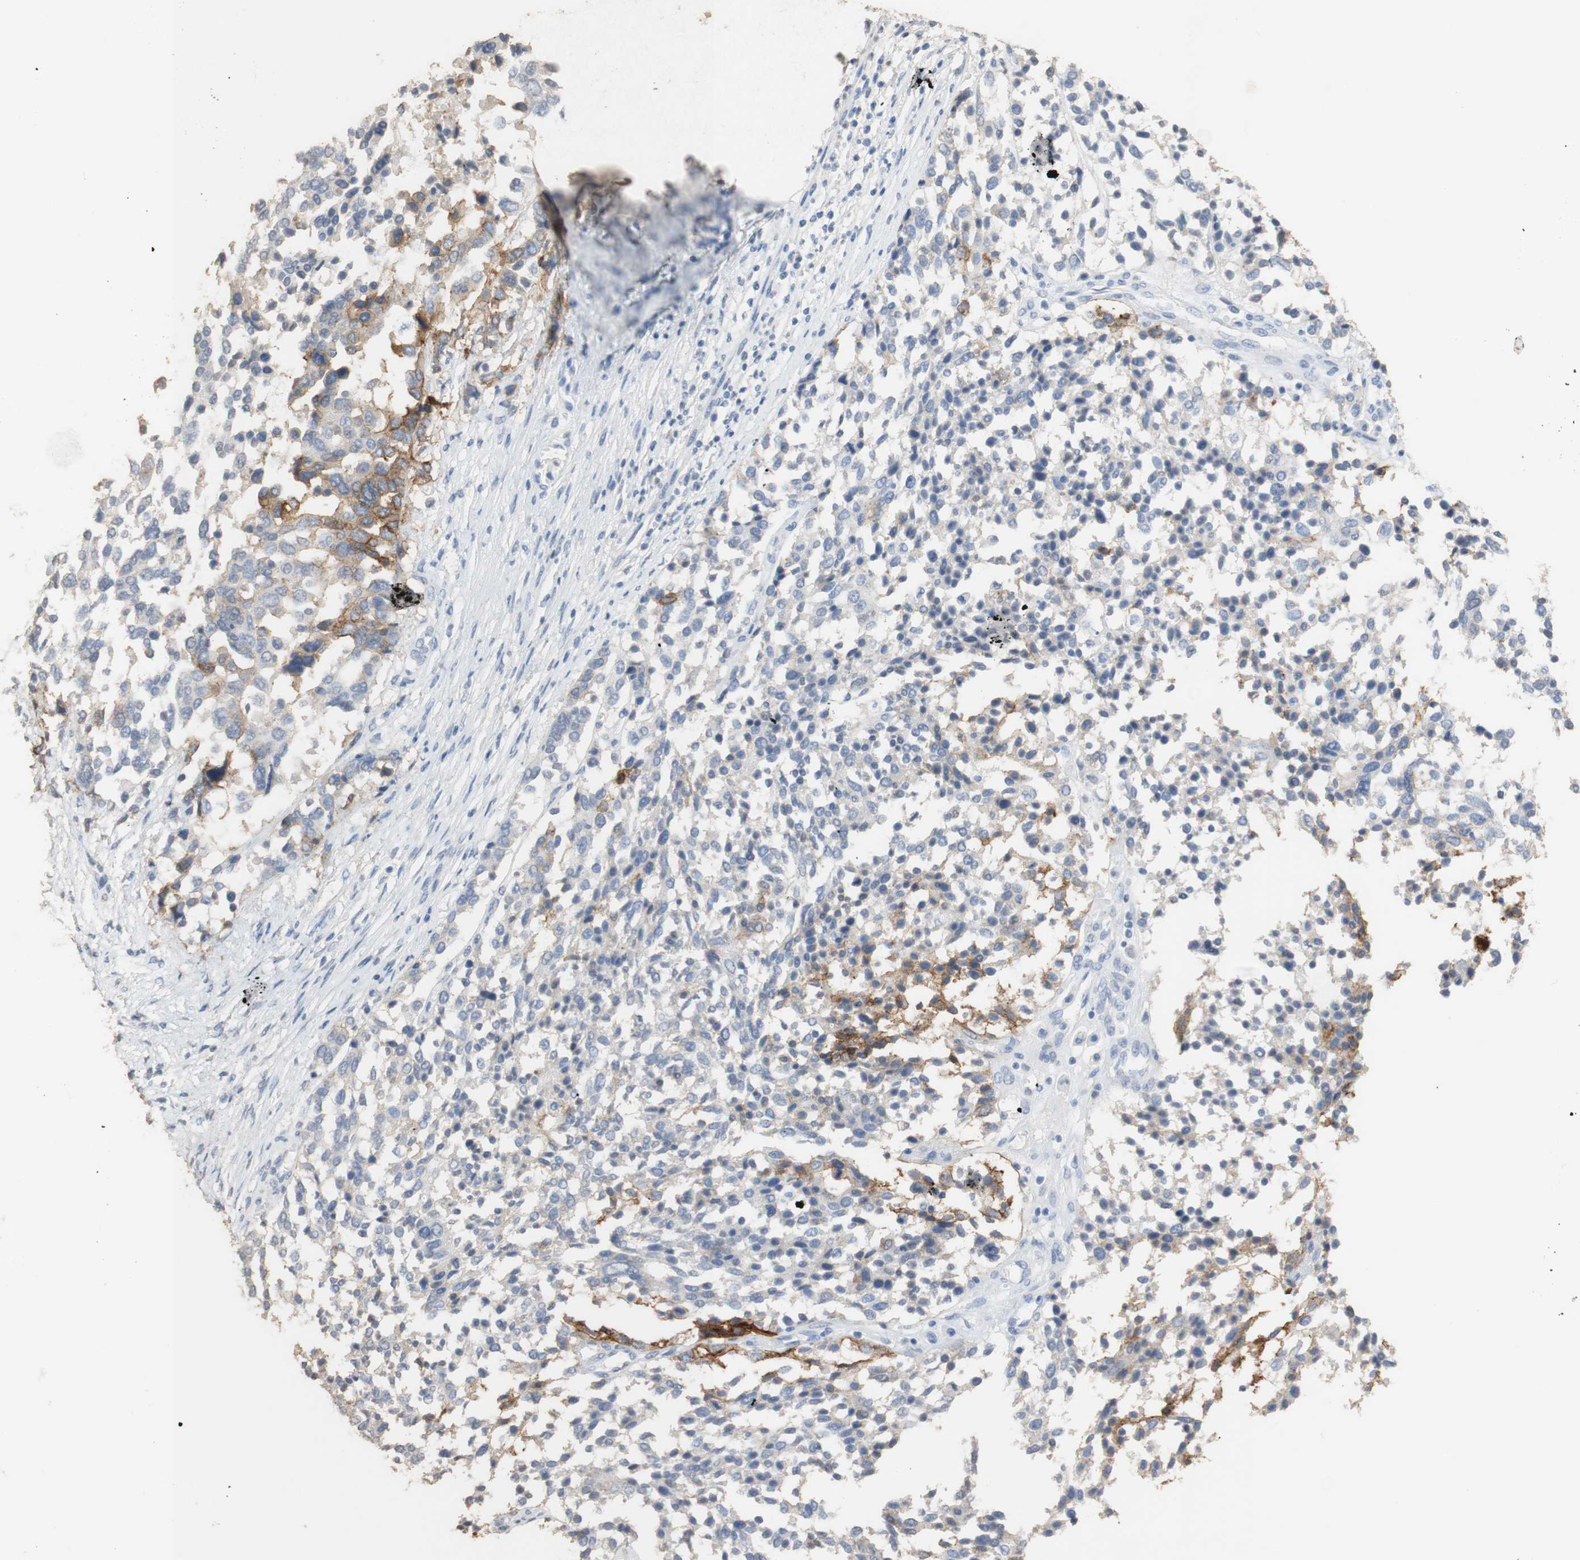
{"staining": {"intensity": "moderate", "quantity": "<25%", "location": "cytoplasmic/membranous"}, "tissue": "ovarian cancer", "cell_type": "Tumor cells", "image_type": "cancer", "snomed": [{"axis": "morphology", "description": "Cystadenocarcinoma, serous, NOS"}, {"axis": "topography", "description": "Ovary"}], "caption": "Ovarian cancer was stained to show a protein in brown. There is low levels of moderate cytoplasmic/membranous expression in about <25% of tumor cells. (DAB = brown stain, brightfield microscopy at high magnification).", "gene": "L1CAM", "patient": {"sex": "female", "age": 44}}